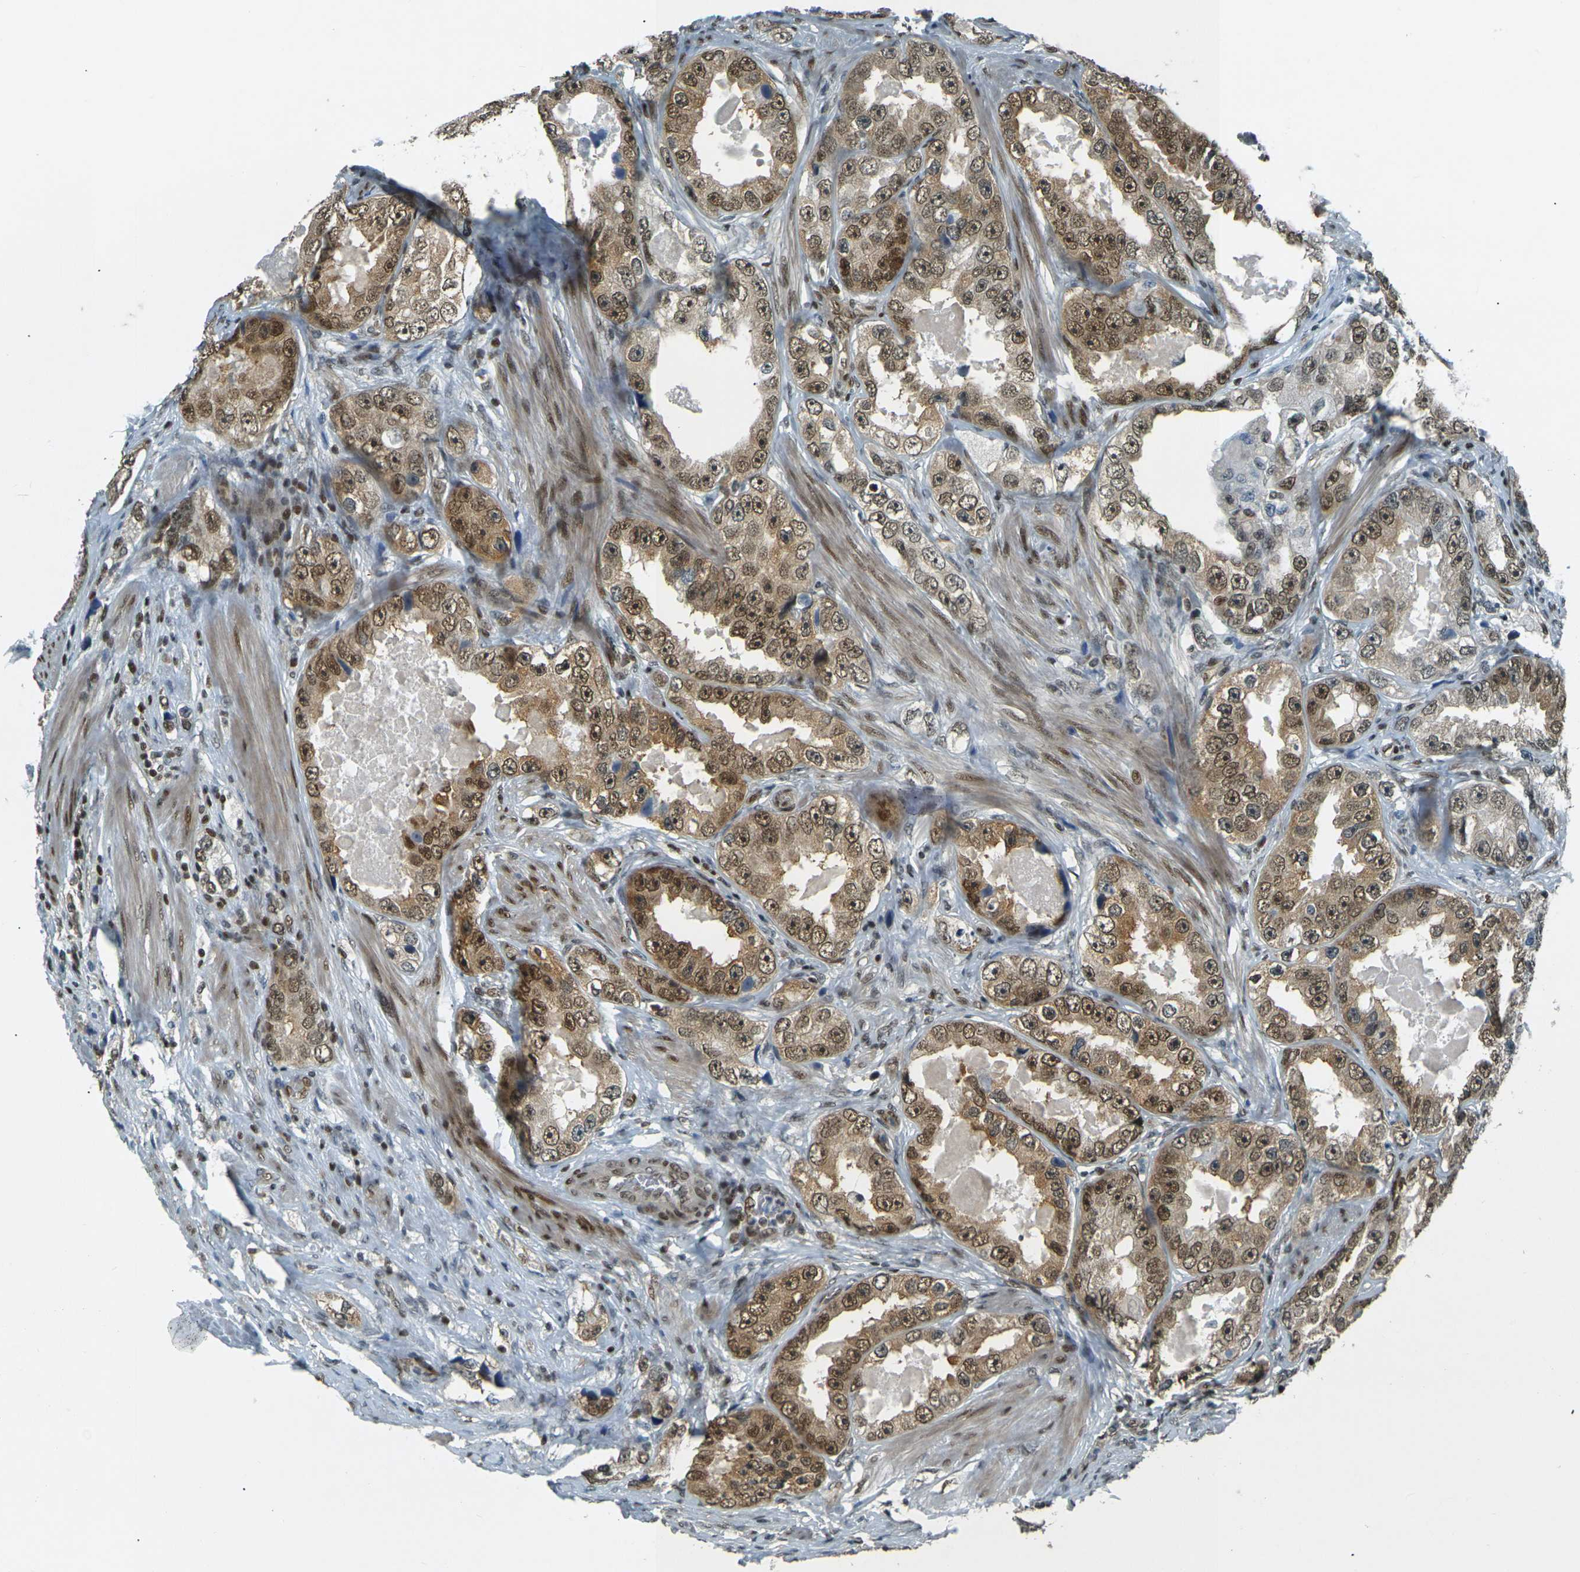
{"staining": {"intensity": "moderate", "quantity": ">75%", "location": "cytoplasmic/membranous,nuclear"}, "tissue": "prostate cancer", "cell_type": "Tumor cells", "image_type": "cancer", "snomed": [{"axis": "morphology", "description": "Adenocarcinoma, High grade"}, {"axis": "topography", "description": "Prostate"}], "caption": "Immunohistochemical staining of prostate adenocarcinoma (high-grade) displays medium levels of moderate cytoplasmic/membranous and nuclear protein staining in about >75% of tumor cells.", "gene": "NHEJ1", "patient": {"sex": "male", "age": 63}}